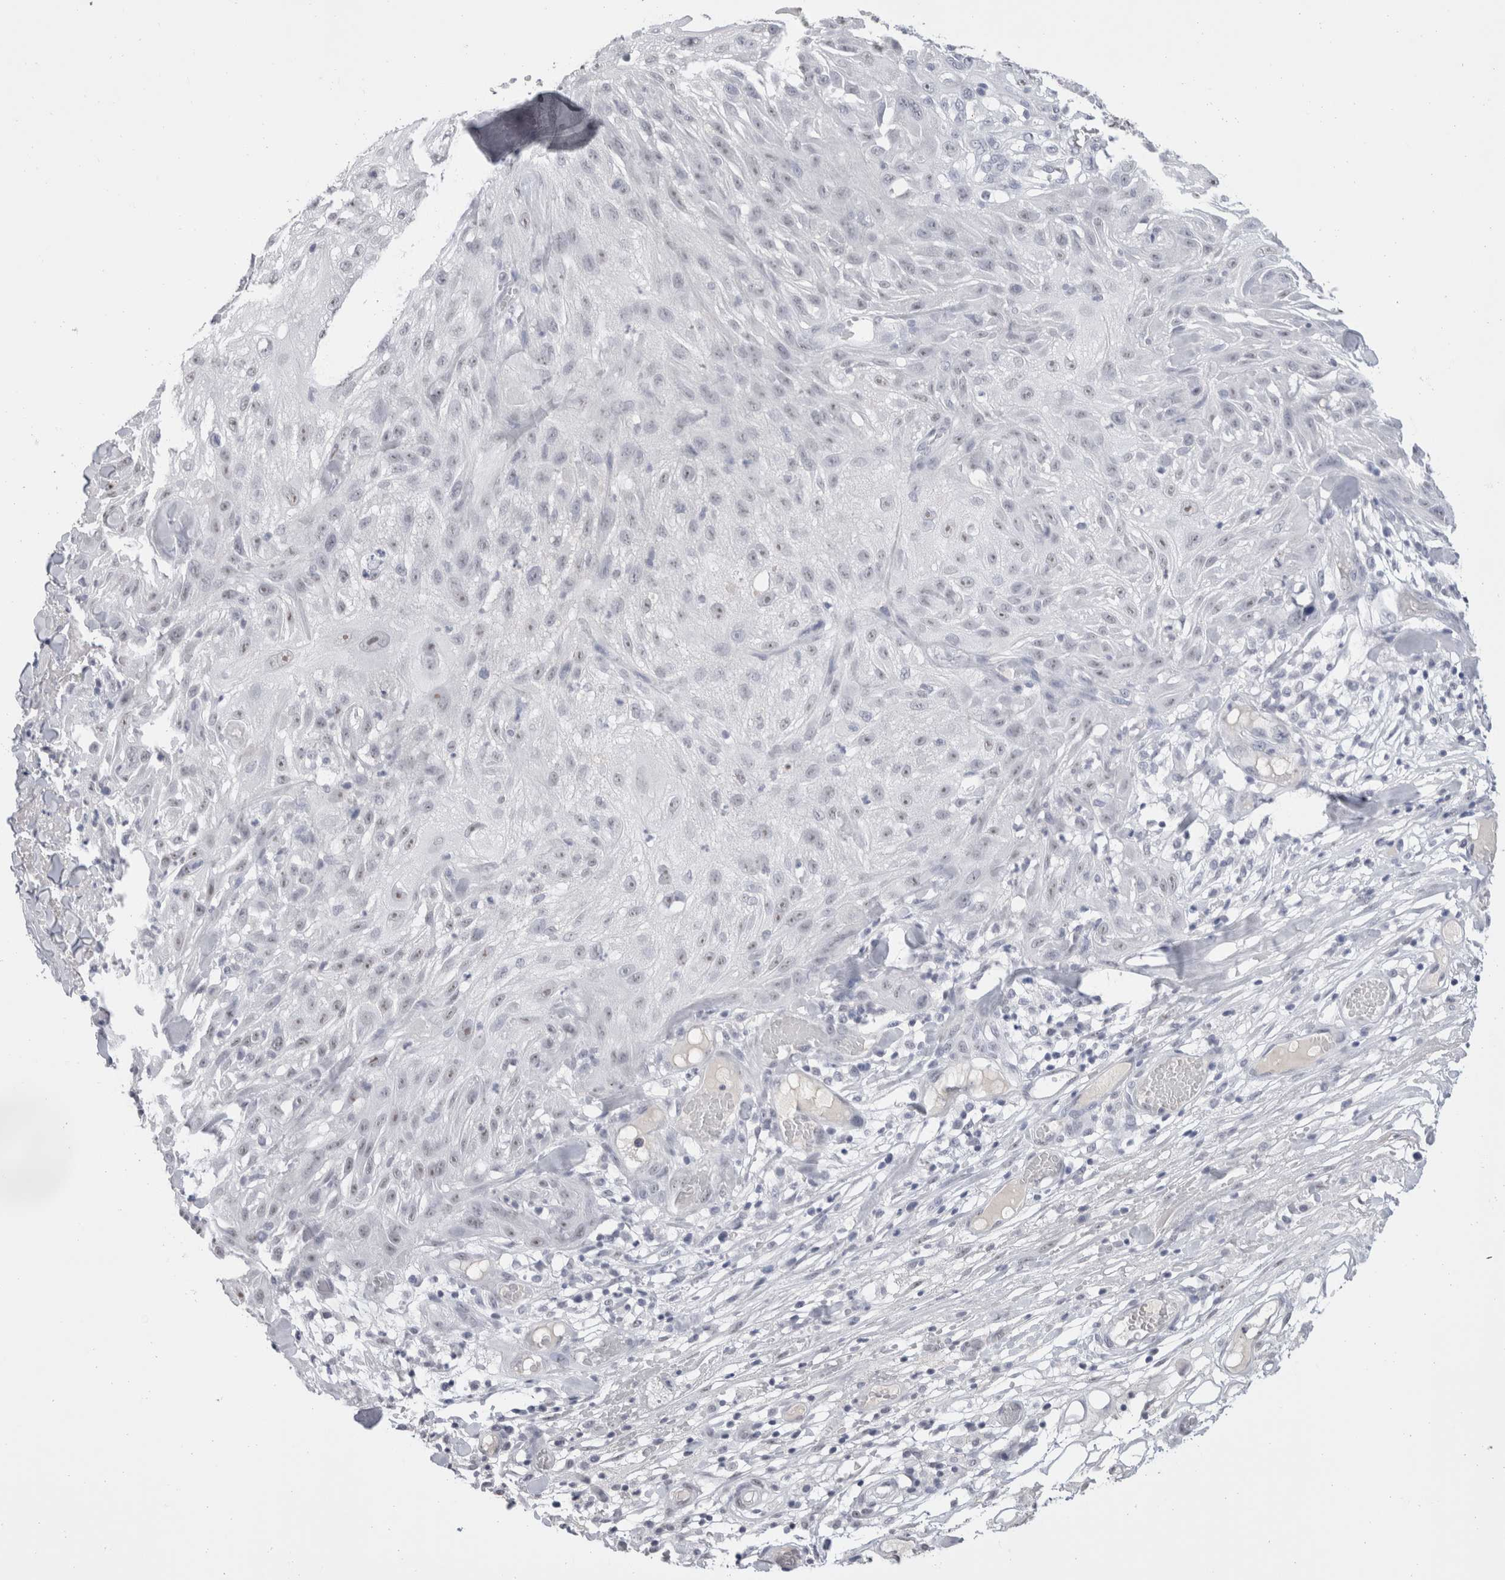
{"staining": {"intensity": "negative", "quantity": "none", "location": "none"}, "tissue": "skin cancer", "cell_type": "Tumor cells", "image_type": "cancer", "snomed": [{"axis": "morphology", "description": "Squamous cell carcinoma, NOS"}, {"axis": "topography", "description": "Skin"}], "caption": "Image shows no significant protein staining in tumor cells of skin cancer (squamous cell carcinoma).", "gene": "CADM3", "patient": {"sex": "male", "age": 75}}